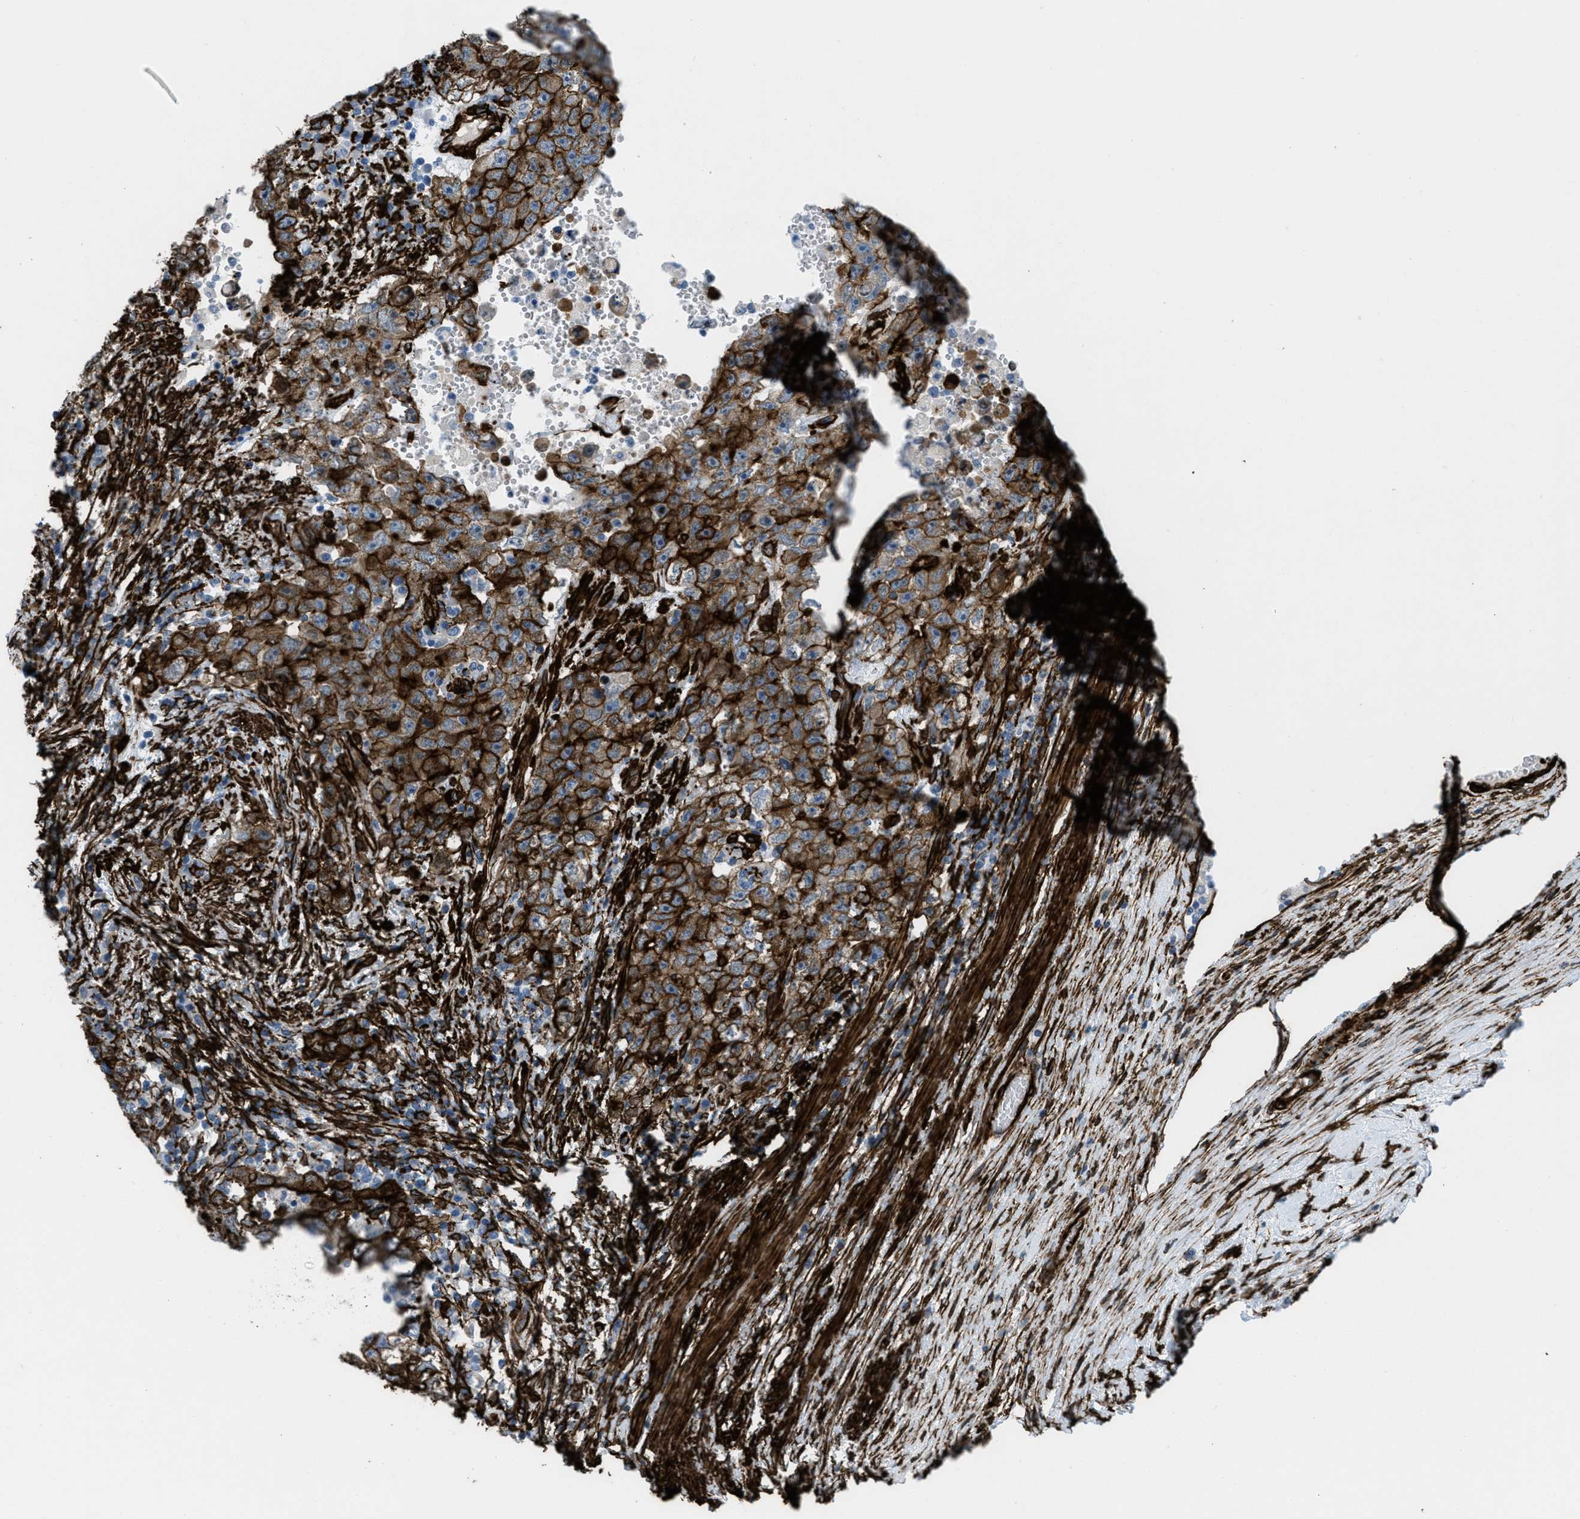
{"staining": {"intensity": "strong", "quantity": ">75%", "location": "cytoplasmic/membranous"}, "tissue": "testis cancer", "cell_type": "Tumor cells", "image_type": "cancer", "snomed": [{"axis": "morphology", "description": "Carcinoma, Embryonal, NOS"}, {"axis": "topography", "description": "Testis"}], "caption": "Testis embryonal carcinoma stained for a protein displays strong cytoplasmic/membranous positivity in tumor cells. (DAB (3,3'-diaminobenzidine) IHC with brightfield microscopy, high magnification).", "gene": "CALD1", "patient": {"sex": "male", "age": 26}}